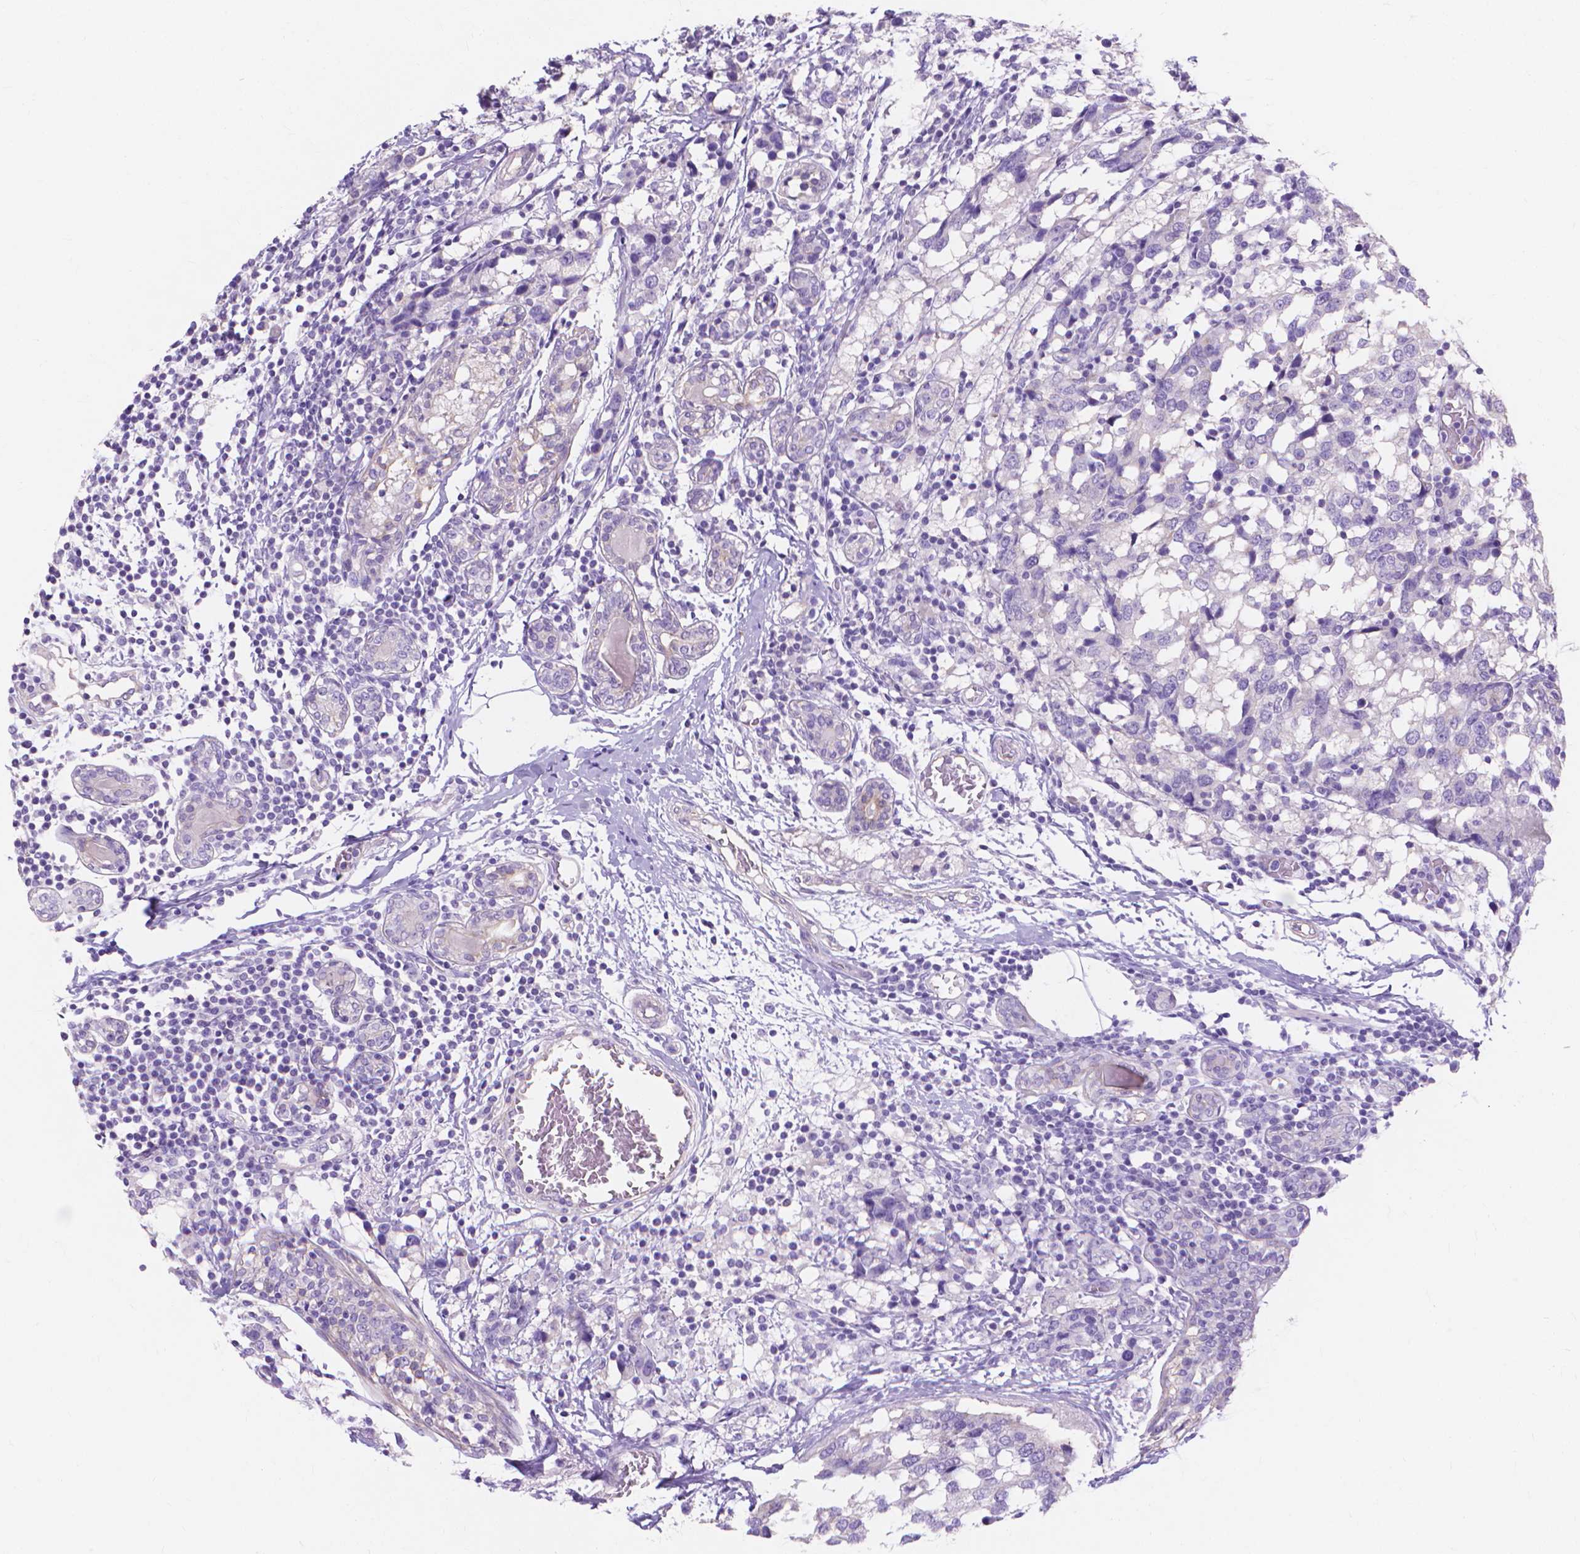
{"staining": {"intensity": "negative", "quantity": "none", "location": "none"}, "tissue": "breast cancer", "cell_type": "Tumor cells", "image_type": "cancer", "snomed": [{"axis": "morphology", "description": "Lobular carcinoma"}, {"axis": "topography", "description": "Breast"}], "caption": "A high-resolution histopathology image shows immunohistochemistry staining of breast cancer, which exhibits no significant staining in tumor cells.", "gene": "MBLAC1", "patient": {"sex": "female", "age": 59}}